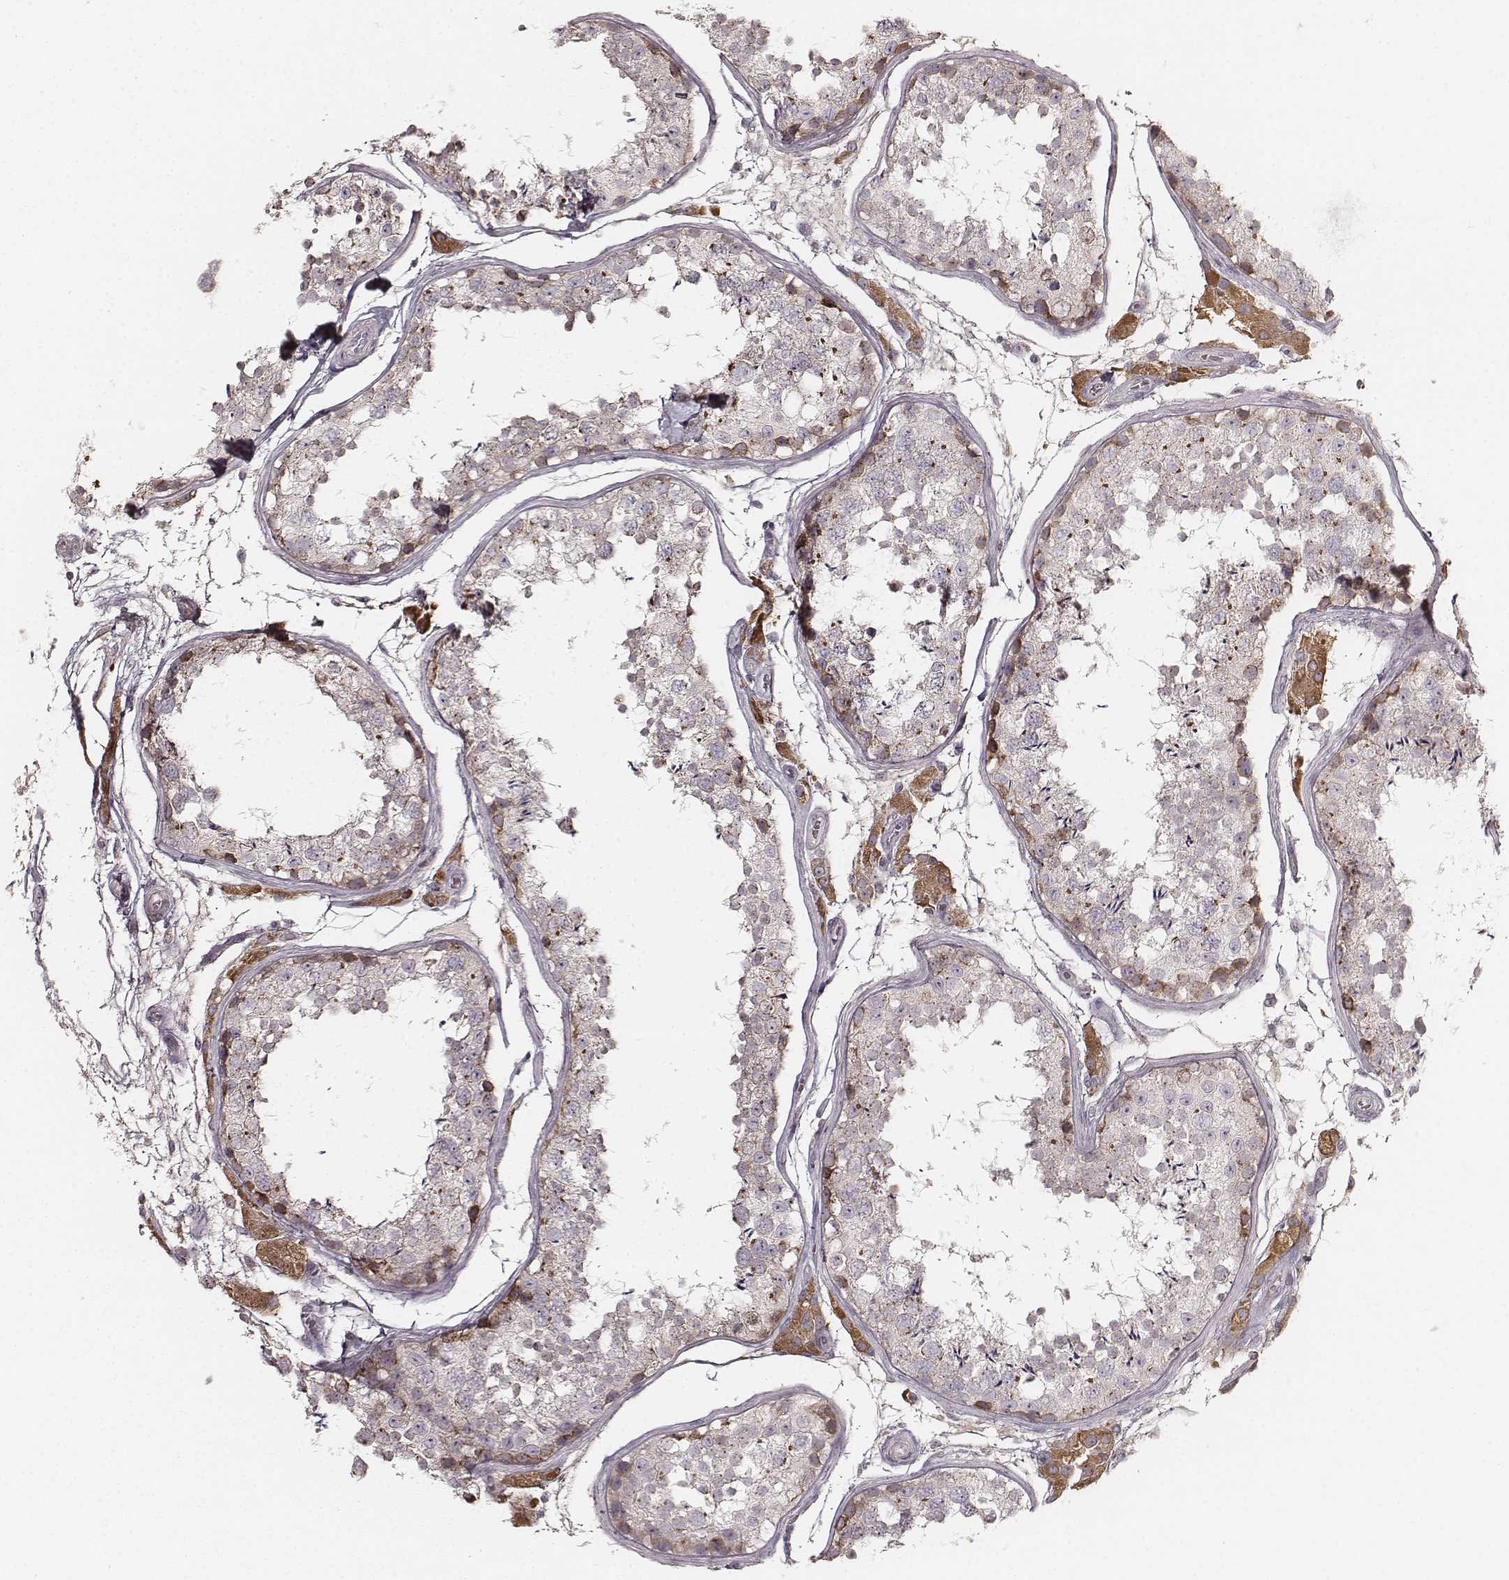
{"staining": {"intensity": "strong", "quantity": "<25%", "location": "cytoplasmic/membranous"}, "tissue": "testis", "cell_type": "Cells in seminiferous ducts", "image_type": "normal", "snomed": [{"axis": "morphology", "description": "Normal tissue, NOS"}, {"axis": "topography", "description": "Testis"}], "caption": "Normal testis demonstrates strong cytoplasmic/membranous expression in about <25% of cells in seminiferous ducts, visualized by immunohistochemistry.", "gene": "ABCA7", "patient": {"sex": "male", "age": 29}}